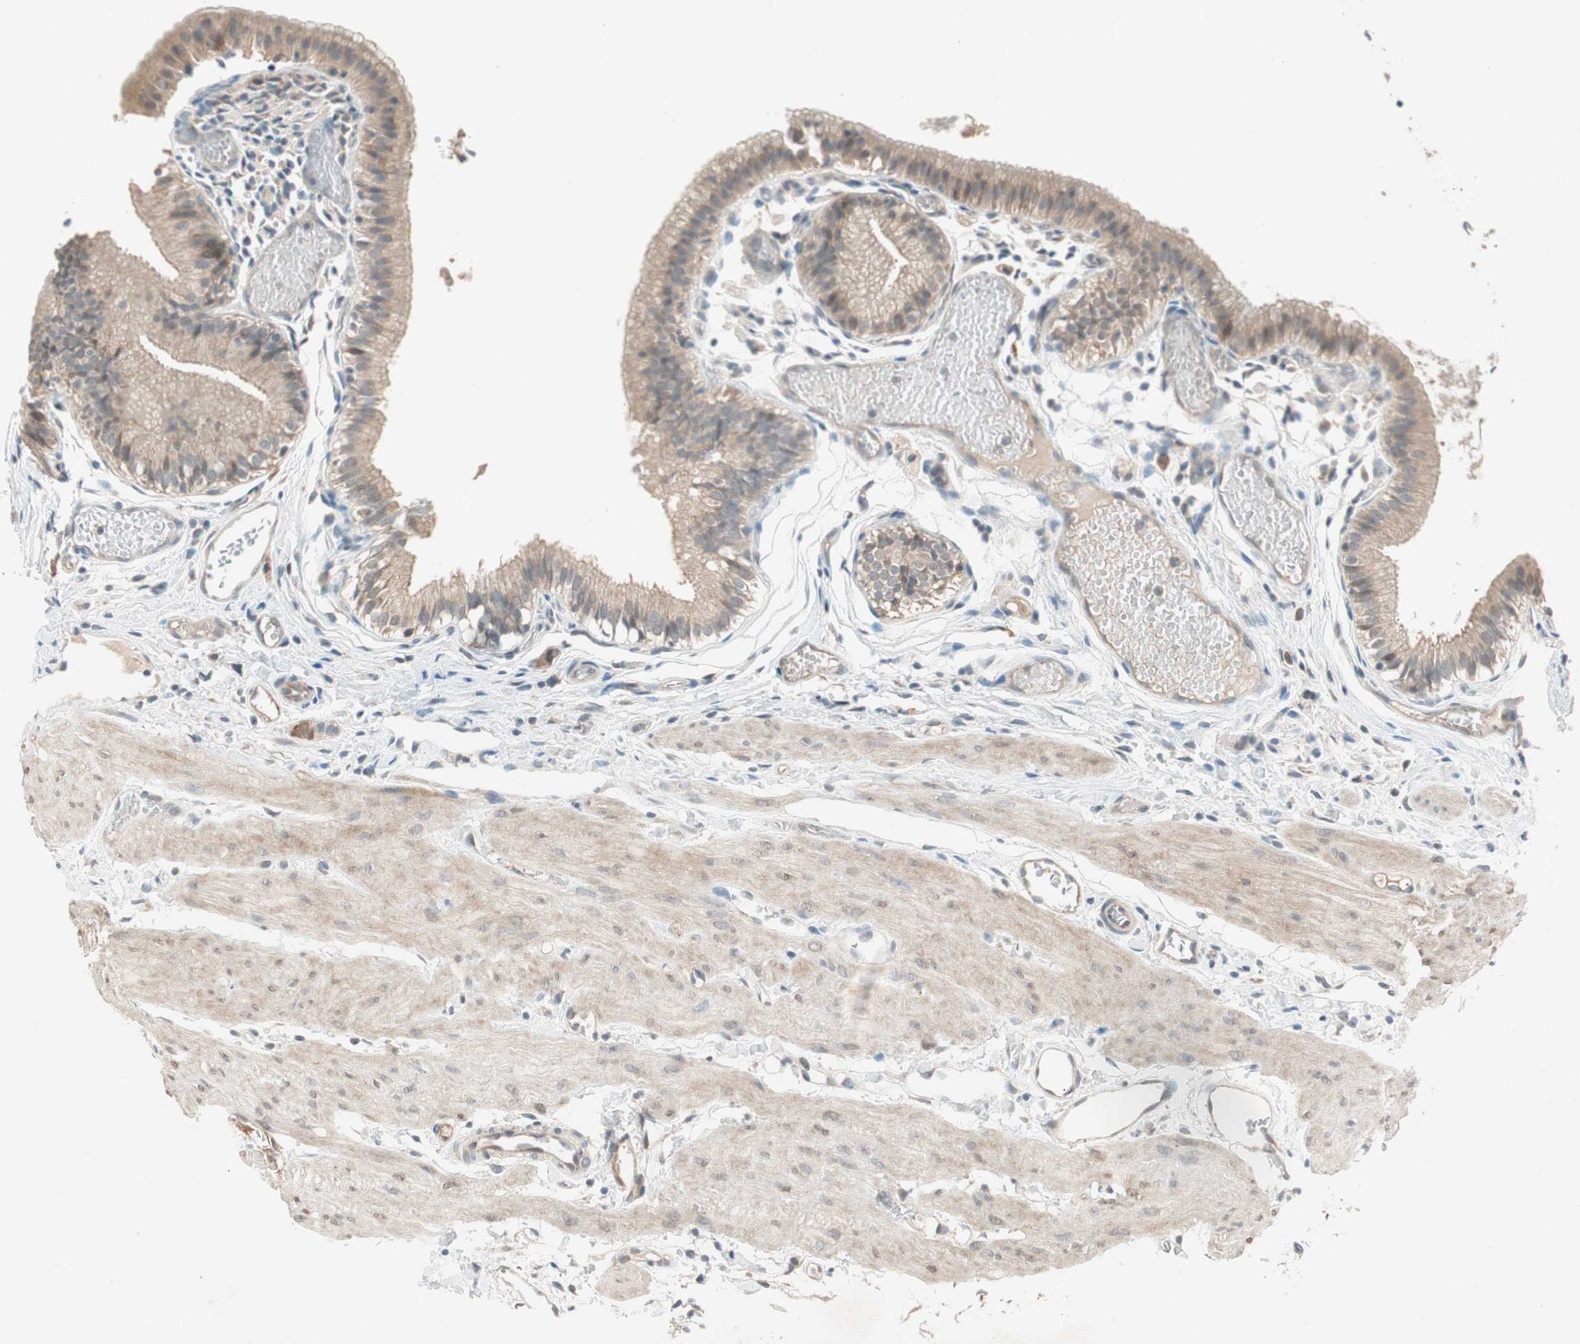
{"staining": {"intensity": "moderate", "quantity": ">75%", "location": "cytoplasmic/membranous"}, "tissue": "gallbladder", "cell_type": "Glandular cells", "image_type": "normal", "snomed": [{"axis": "morphology", "description": "Normal tissue, NOS"}, {"axis": "topography", "description": "Gallbladder"}], "caption": "Immunohistochemistry (IHC) image of unremarkable gallbladder: human gallbladder stained using immunohistochemistry (IHC) displays medium levels of moderate protein expression localized specifically in the cytoplasmic/membranous of glandular cells, appearing as a cytoplasmic/membranous brown color.", "gene": "NCLN", "patient": {"sex": "female", "age": 26}}